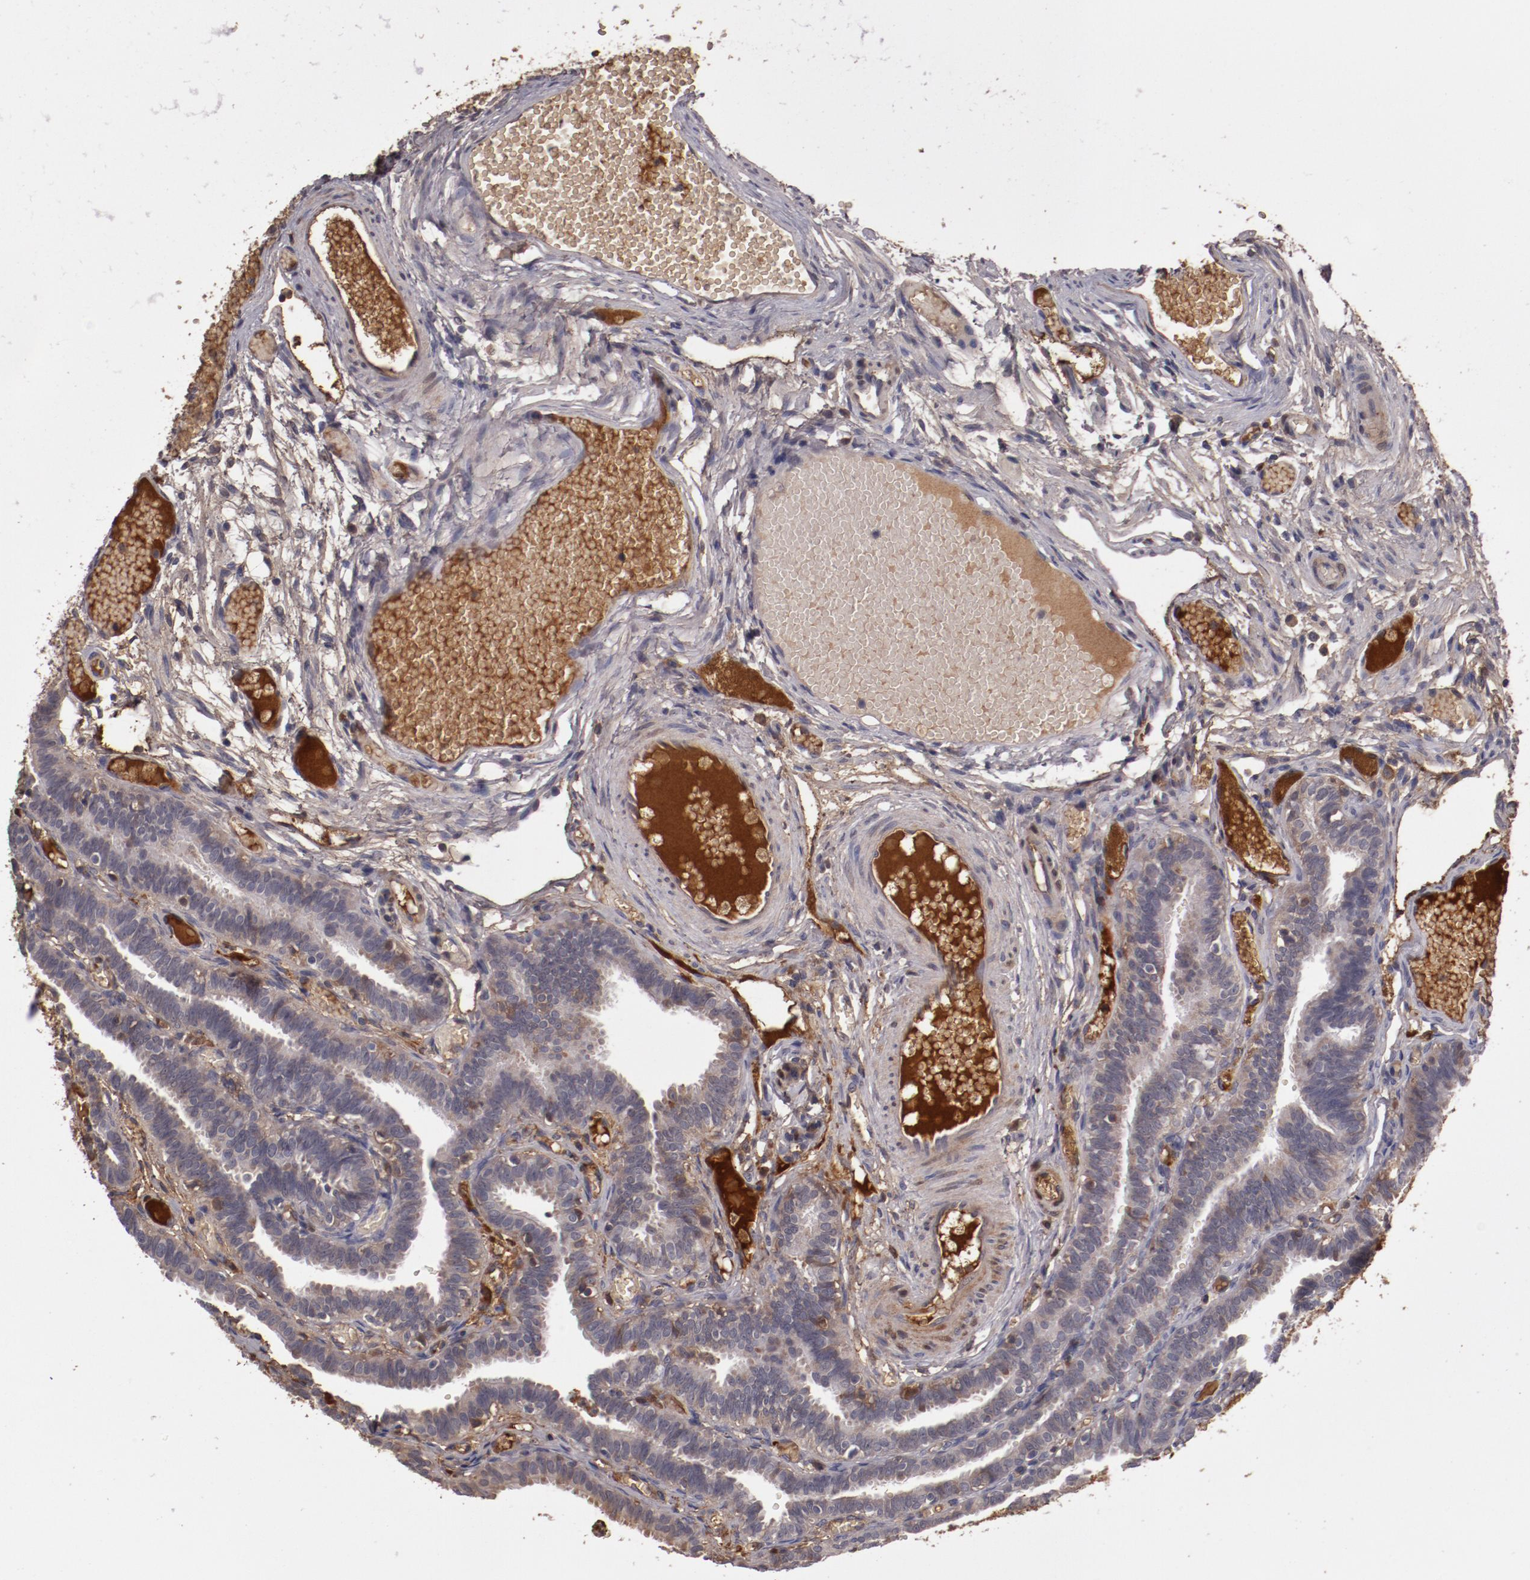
{"staining": {"intensity": "moderate", "quantity": "25%-75%", "location": "cytoplasmic/membranous"}, "tissue": "fallopian tube", "cell_type": "Glandular cells", "image_type": "normal", "snomed": [{"axis": "morphology", "description": "Normal tissue, NOS"}, {"axis": "topography", "description": "Fallopian tube"}], "caption": "Brown immunohistochemical staining in unremarkable fallopian tube exhibits moderate cytoplasmic/membranous staining in approximately 25%-75% of glandular cells.", "gene": "CP", "patient": {"sex": "female", "age": 29}}